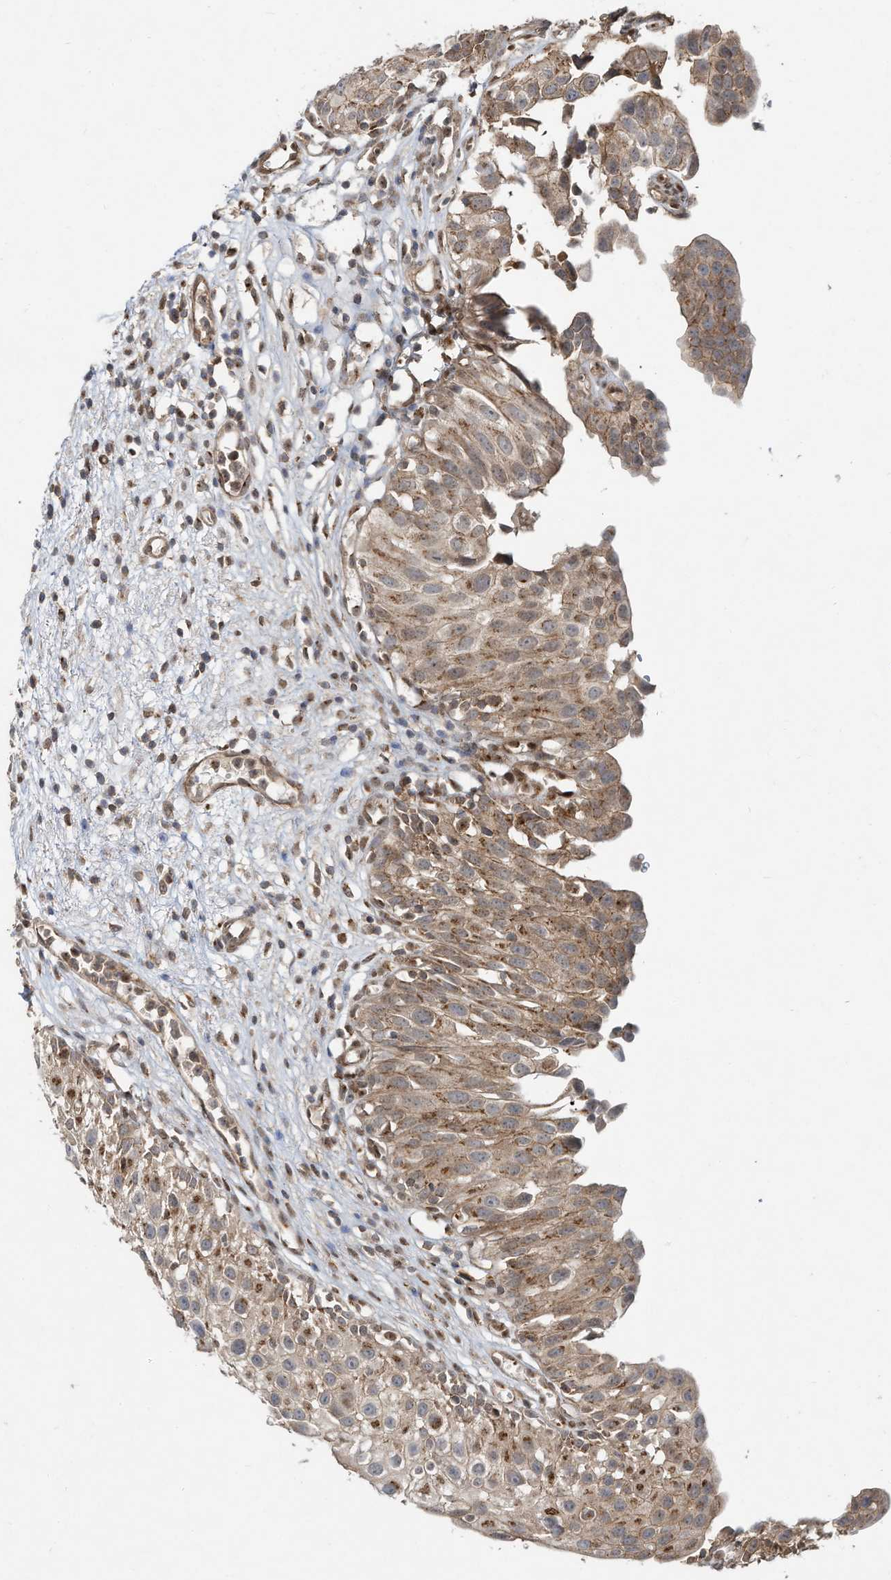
{"staining": {"intensity": "moderate", "quantity": ">75%", "location": "cytoplasmic/membranous"}, "tissue": "urinary bladder", "cell_type": "Urothelial cells", "image_type": "normal", "snomed": [{"axis": "morphology", "description": "Normal tissue, NOS"}, {"axis": "topography", "description": "Urinary bladder"}], "caption": "Approximately >75% of urothelial cells in normal human urinary bladder exhibit moderate cytoplasmic/membranous protein expression as visualized by brown immunohistochemical staining.", "gene": "CUX1", "patient": {"sex": "male", "age": 51}}